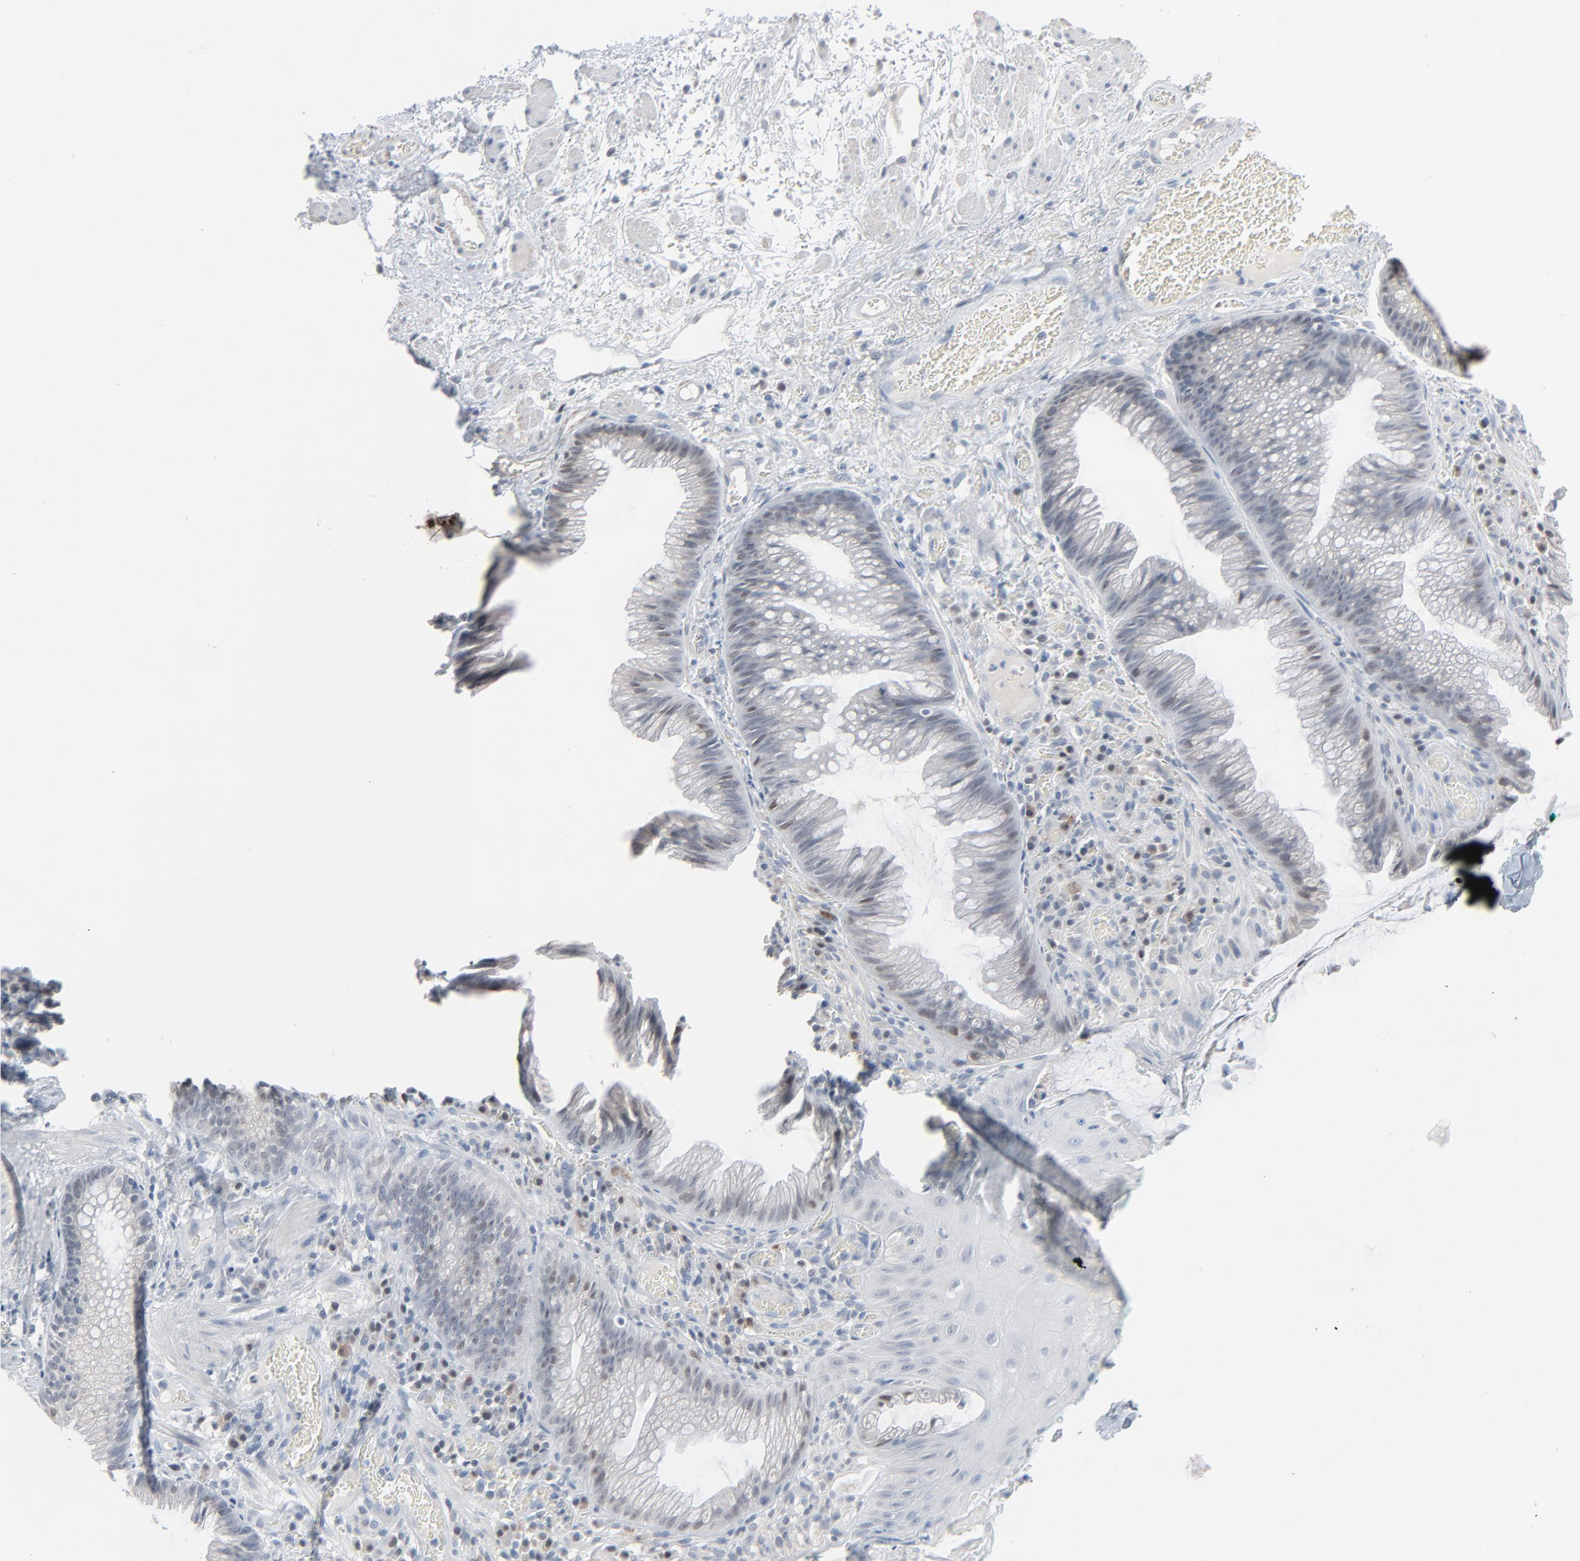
{"staining": {"intensity": "negative", "quantity": "none", "location": "none"}, "tissue": "skin", "cell_type": "Epidermal cells", "image_type": "normal", "snomed": [{"axis": "morphology", "description": "Normal tissue, NOS"}, {"axis": "morphology", "description": "Hemorrhoids"}, {"axis": "morphology", "description": "Inflammation, NOS"}, {"axis": "topography", "description": "Anal"}], "caption": "The micrograph reveals no significant staining in epidermal cells of skin.", "gene": "SAGE1", "patient": {"sex": "male", "age": 60}}